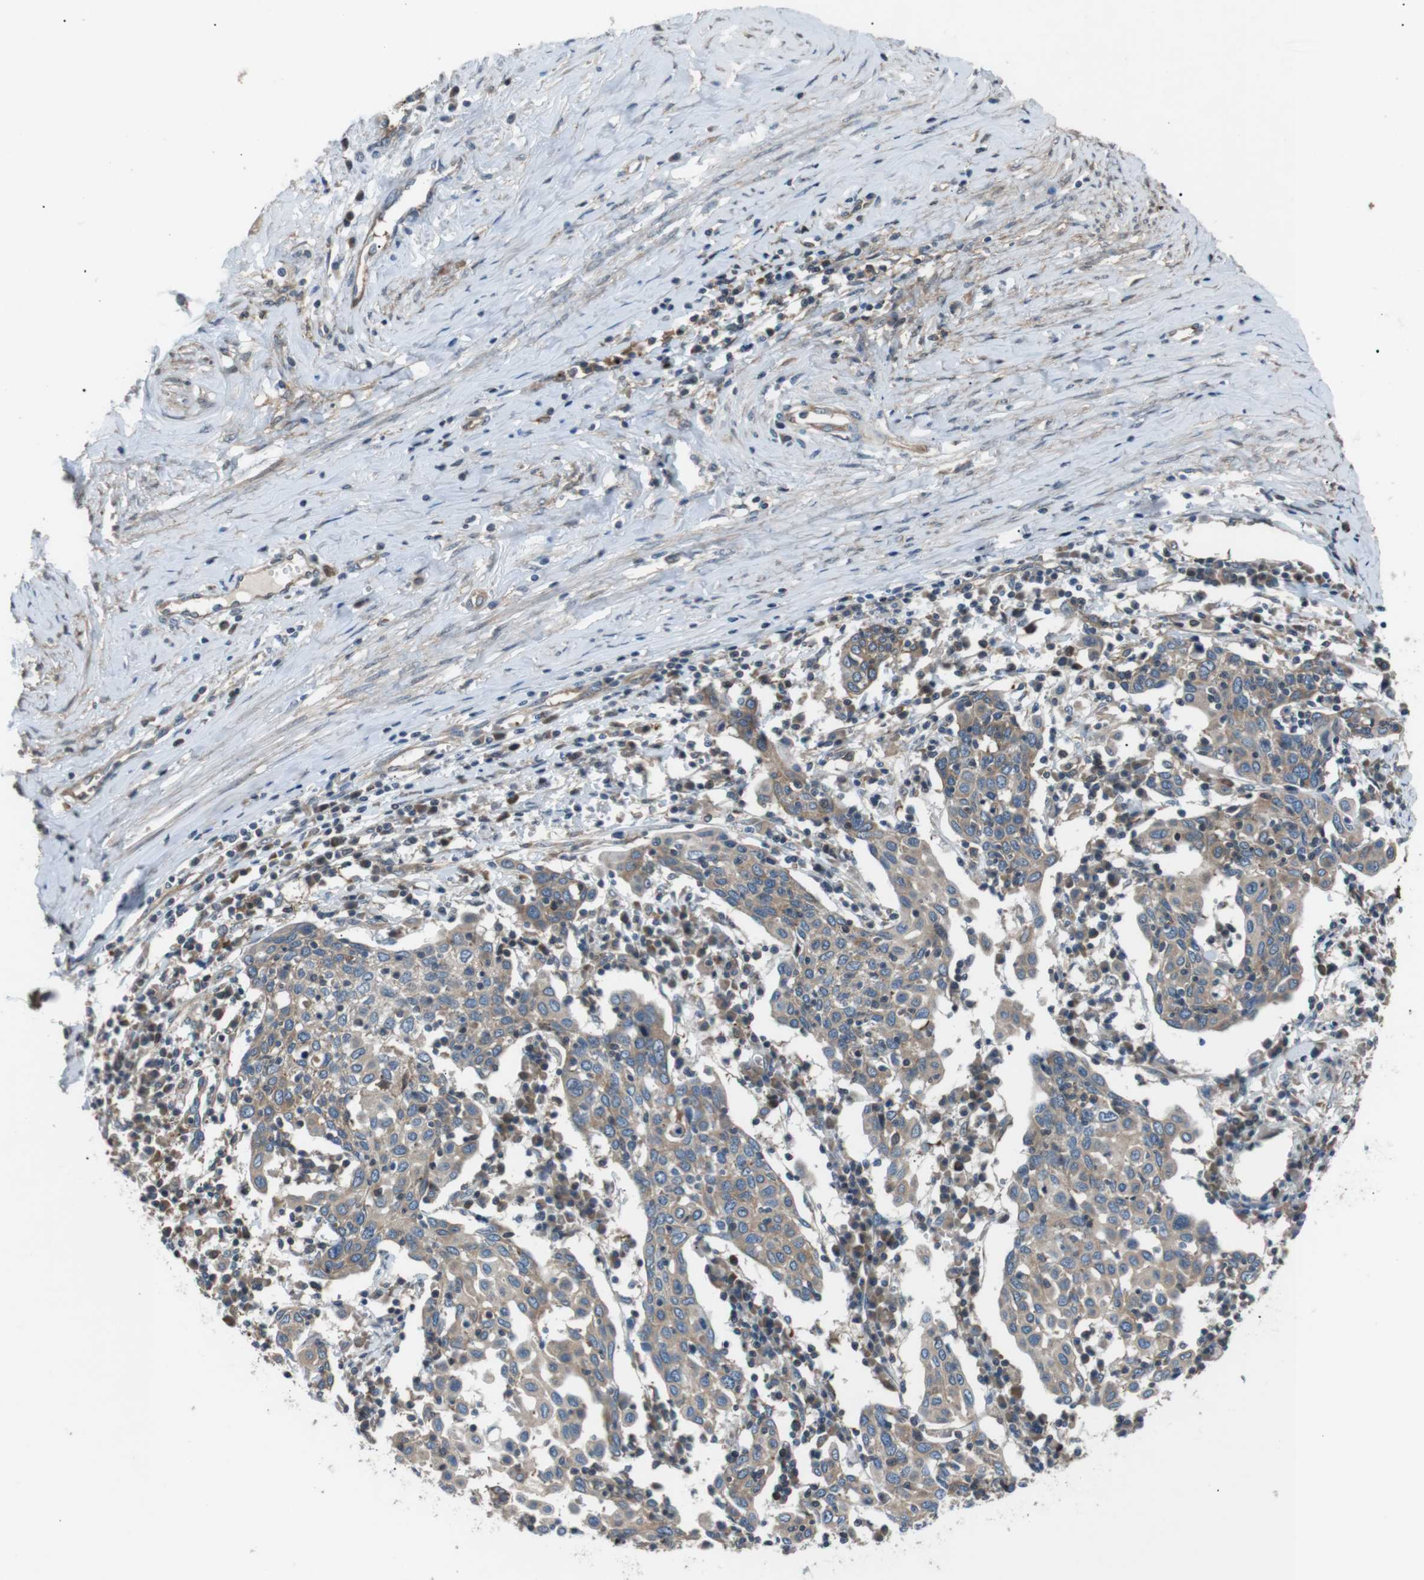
{"staining": {"intensity": "weak", "quantity": ">75%", "location": "cytoplasmic/membranous"}, "tissue": "cervical cancer", "cell_type": "Tumor cells", "image_type": "cancer", "snomed": [{"axis": "morphology", "description": "Squamous cell carcinoma, NOS"}, {"axis": "topography", "description": "Cervix"}], "caption": "This image exhibits cervical cancer stained with immunohistochemistry (IHC) to label a protein in brown. The cytoplasmic/membranous of tumor cells show weak positivity for the protein. Nuclei are counter-stained blue.", "gene": "GPR161", "patient": {"sex": "female", "age": 40}}